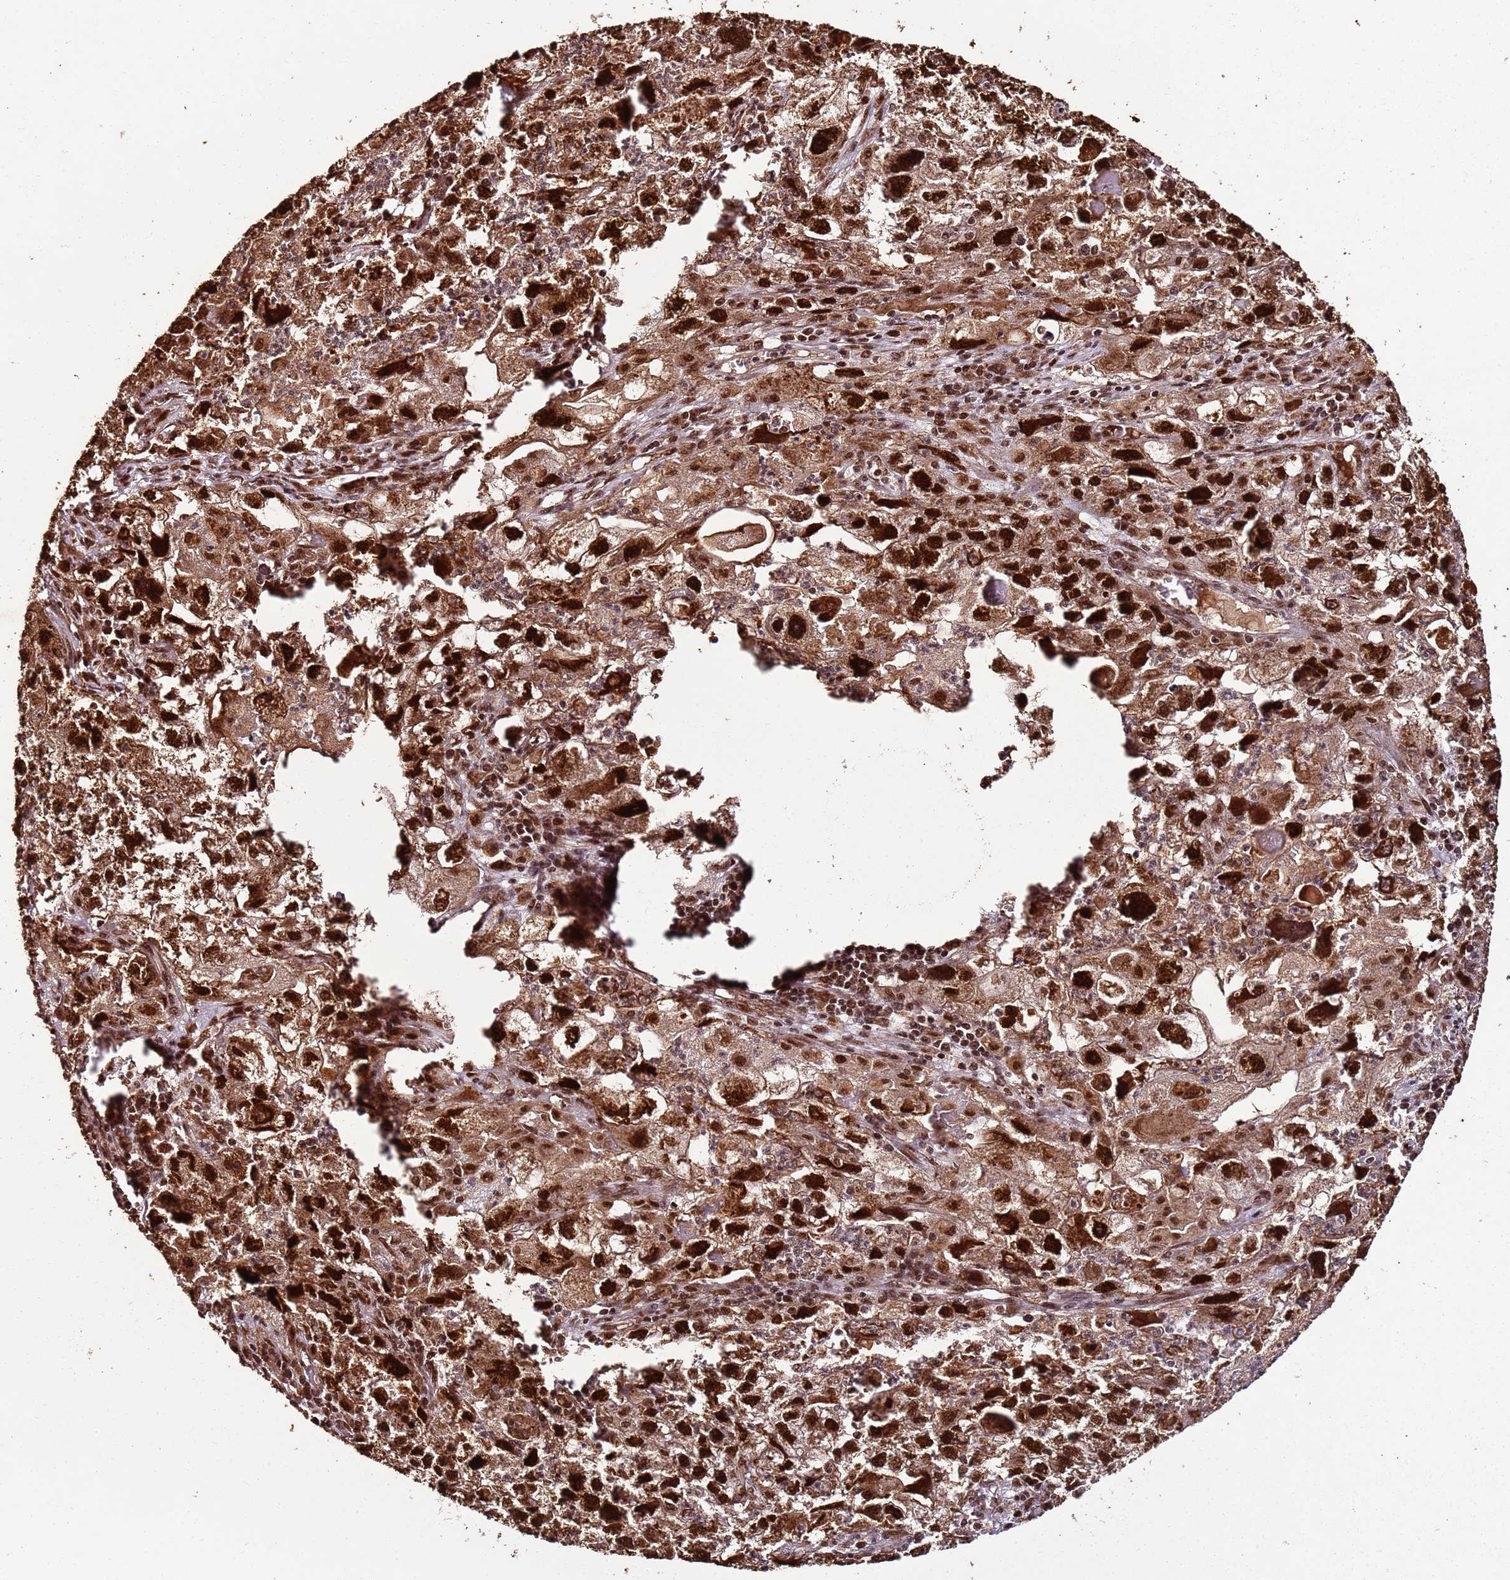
{"staining": {"intensity": "strong", "quantity": ">75%", "location": "nuclear"}, "tissue": "endometrial cancer", "cell_type": "Tumor cells", "image_type": "cancer", "snomed": [{"axis": "morphology", "description": "Adenocarcinoma, NOS"}, {"axis": "topography", "description": "Endometrium"}], "caption": "The photomicrograph shows immunohistochemical staining of adenocarcinoma (endometrial). There is strong nuclear staining is seen in approximately >75% of tumor cells.", "gene": "XRN2", "patient": {"sex": "female", "age": 49}}